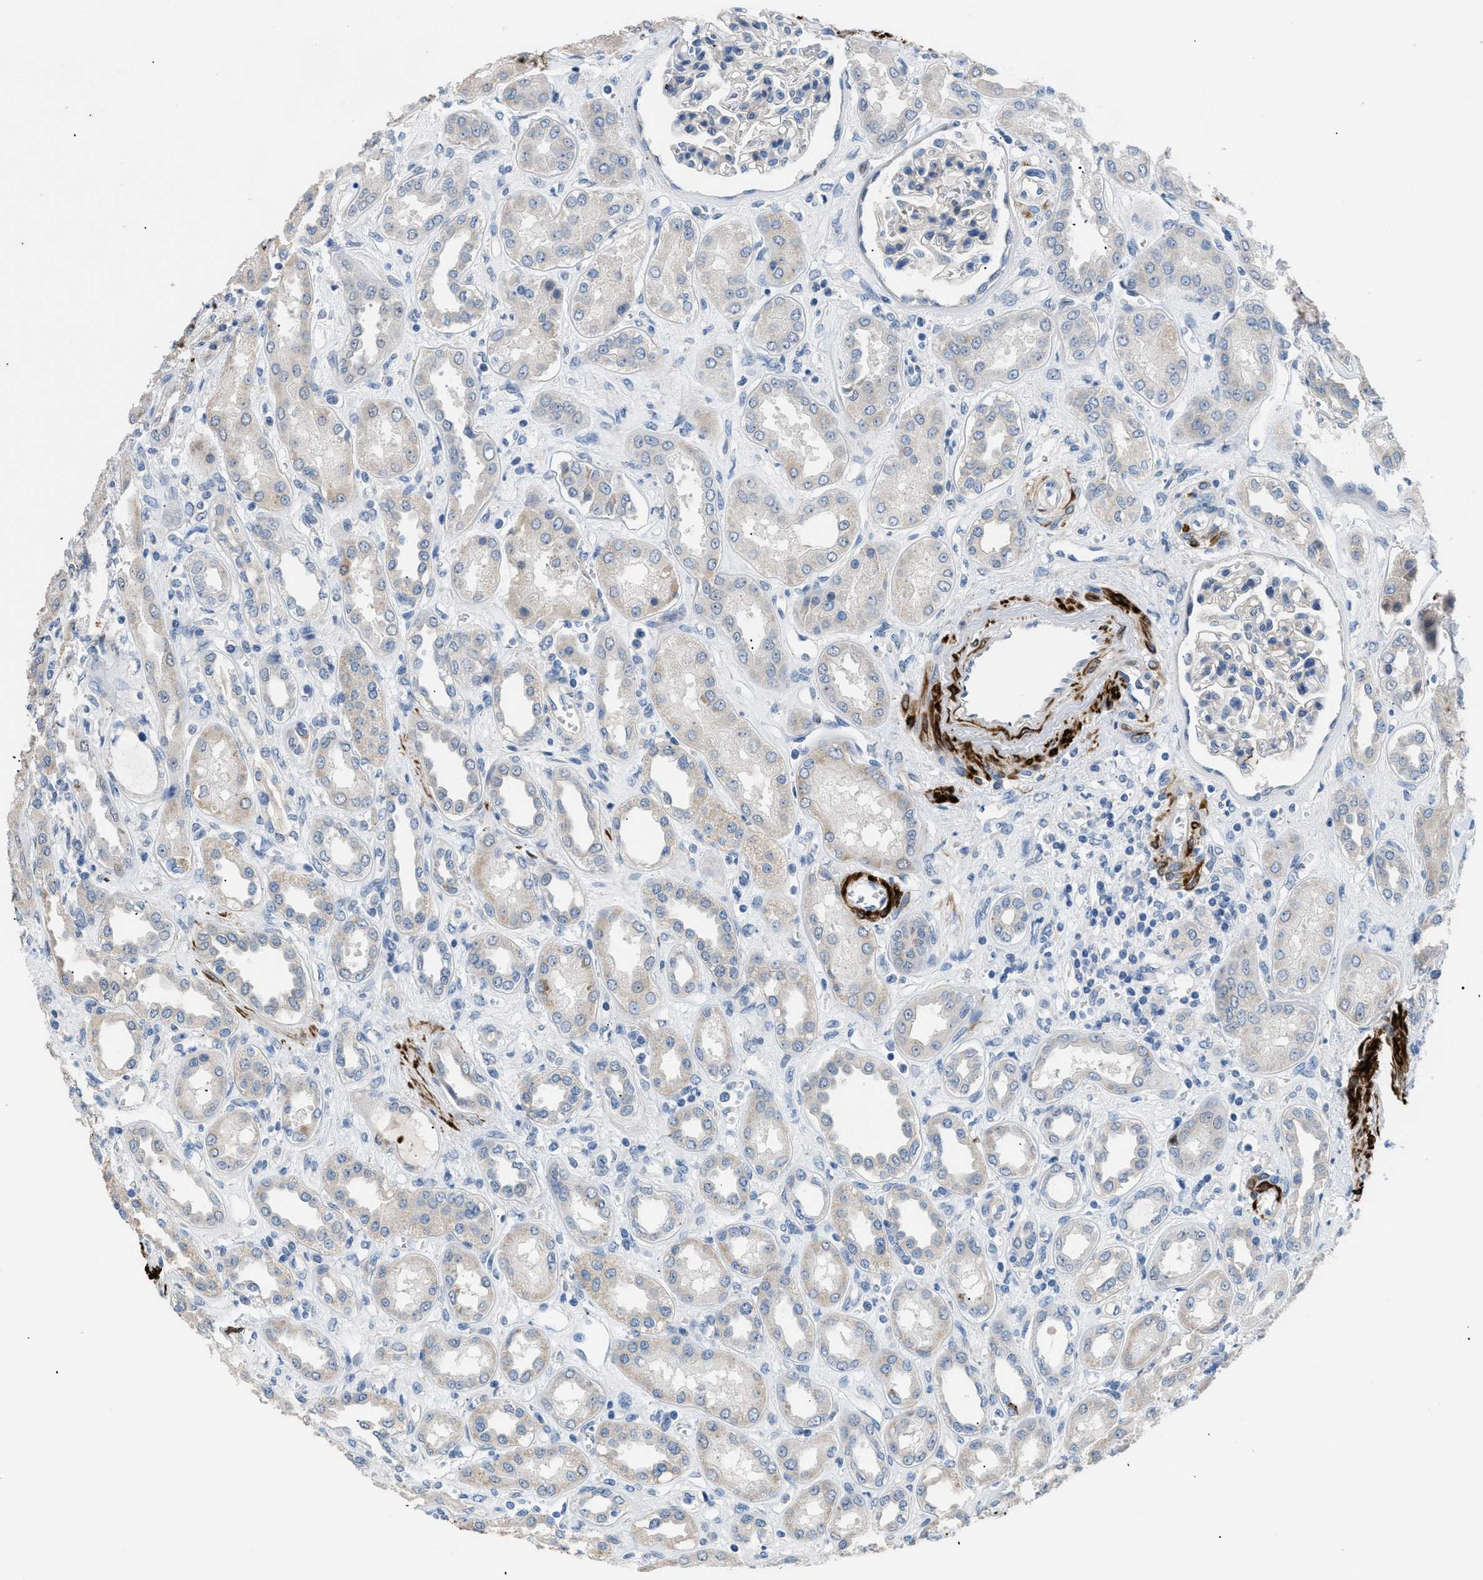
{"staining": {"intensity": "weak", "quantity": "<25%", "location": "cytoplasmic/membranous"}, "tissue": "kidney", "cell_type": "Cells in glomeruli", "image_type": "normal", "snomed": [{"axis": "morphology", "description": "Normal tissue, NOS"}, {"axis": "topography", "description": "Kidney"}], "caption": "A high-resolution image shows IHC staining of unremarkable kidney, which exhibits no significant positivity in cells in glomeruli.", "gene": "ICA1", "patient": {"sex": "male", "age": 59}}